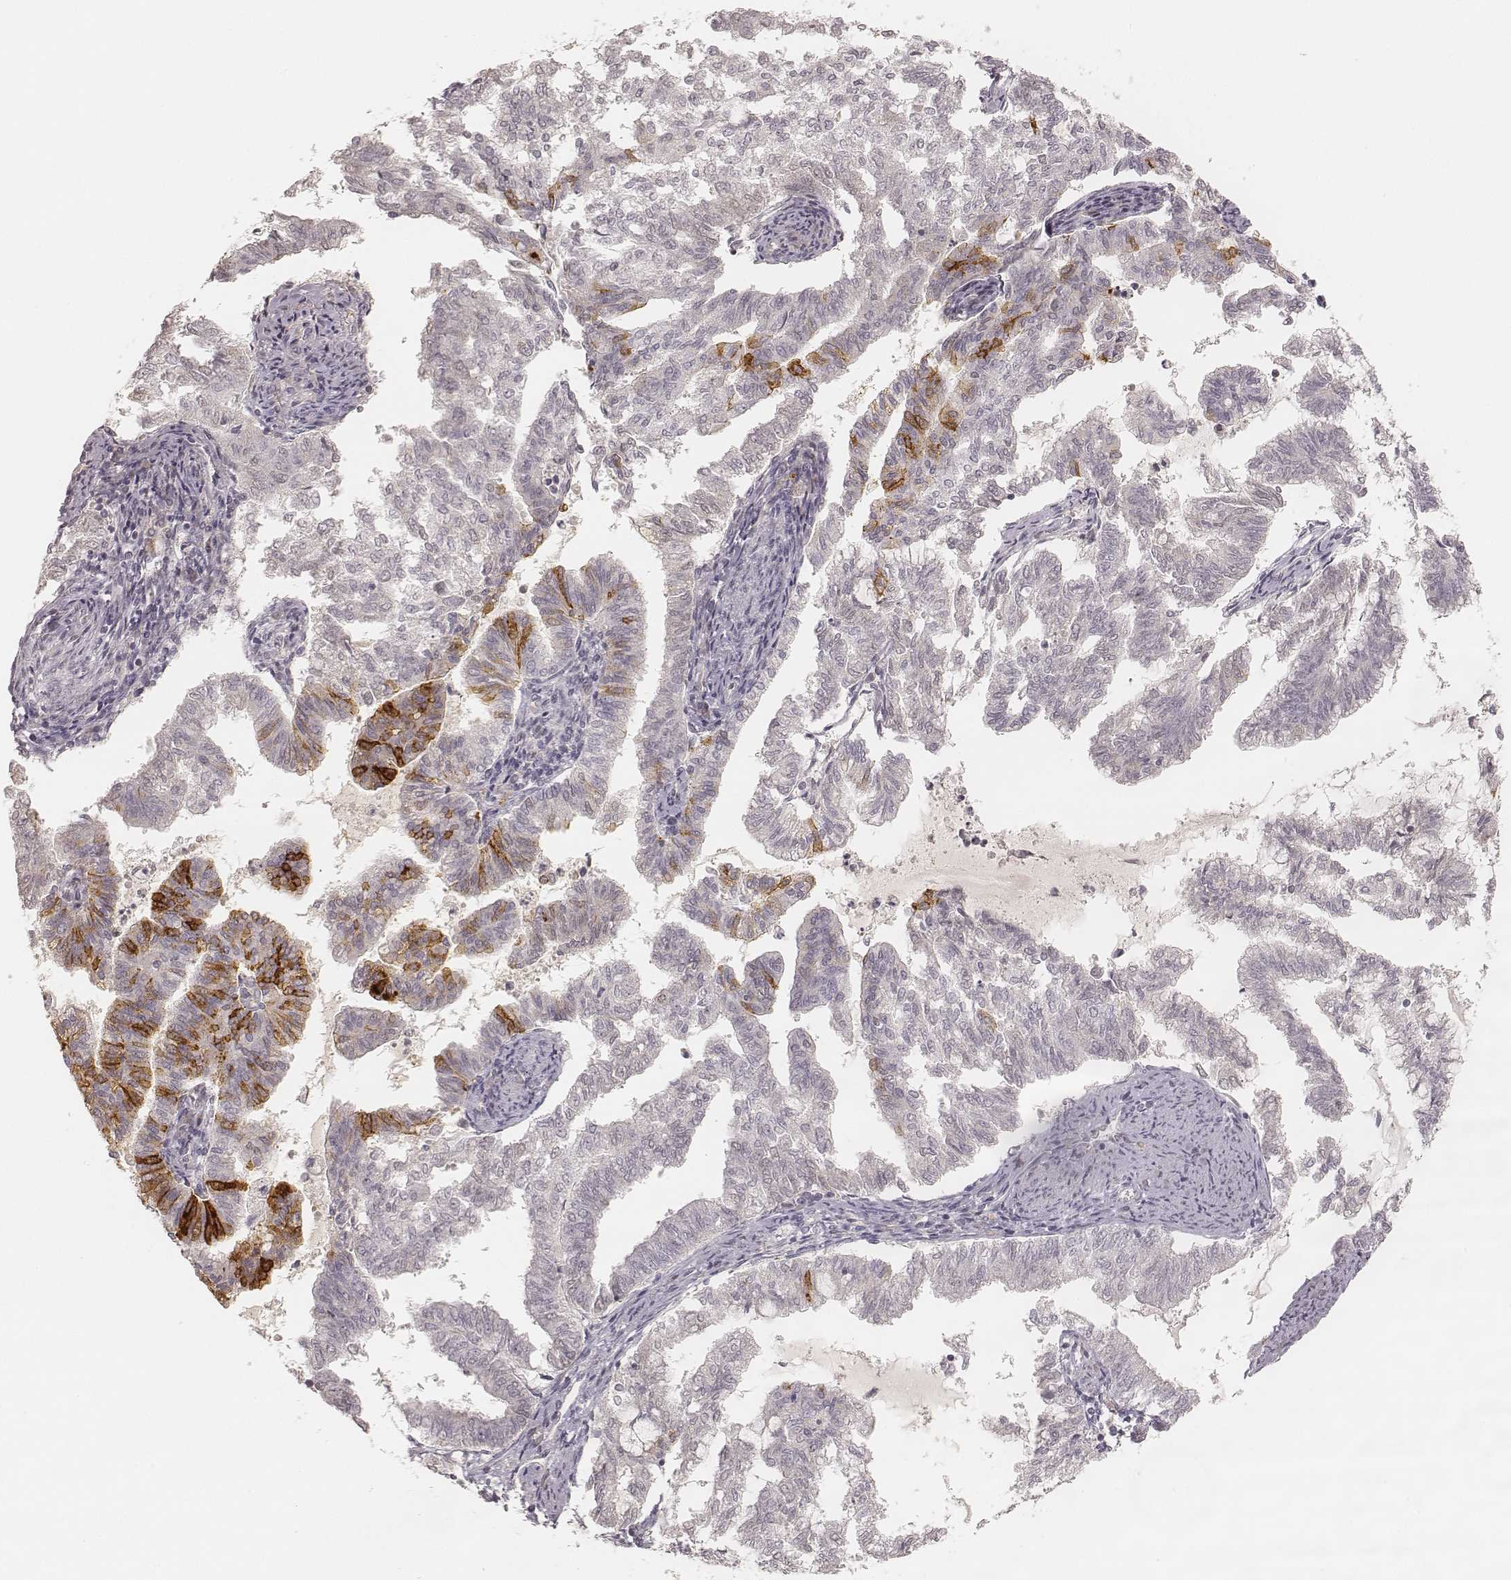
{"staining": {"intensity": "moderate", "quantity": "<25%", "location": "cytoplasmic/membranous"}, "tissue": "endometrial cancer", "cell_type": "Tumor cells", "image_type": "cancer", "snomed": [{"axis": "morphology", "description": "Adenocarcinoma, NOS"}, {"axis": "topography", "description": "Endometrium"}], "caption": "Protein staining demonstrates moderate cytoplasmic/membranous positivity in approximately <25% of tumor cells in adenocarcinoma (endometrial).", "gene": "GORASP2", "patient": {"sex": "female", "age": 79}}